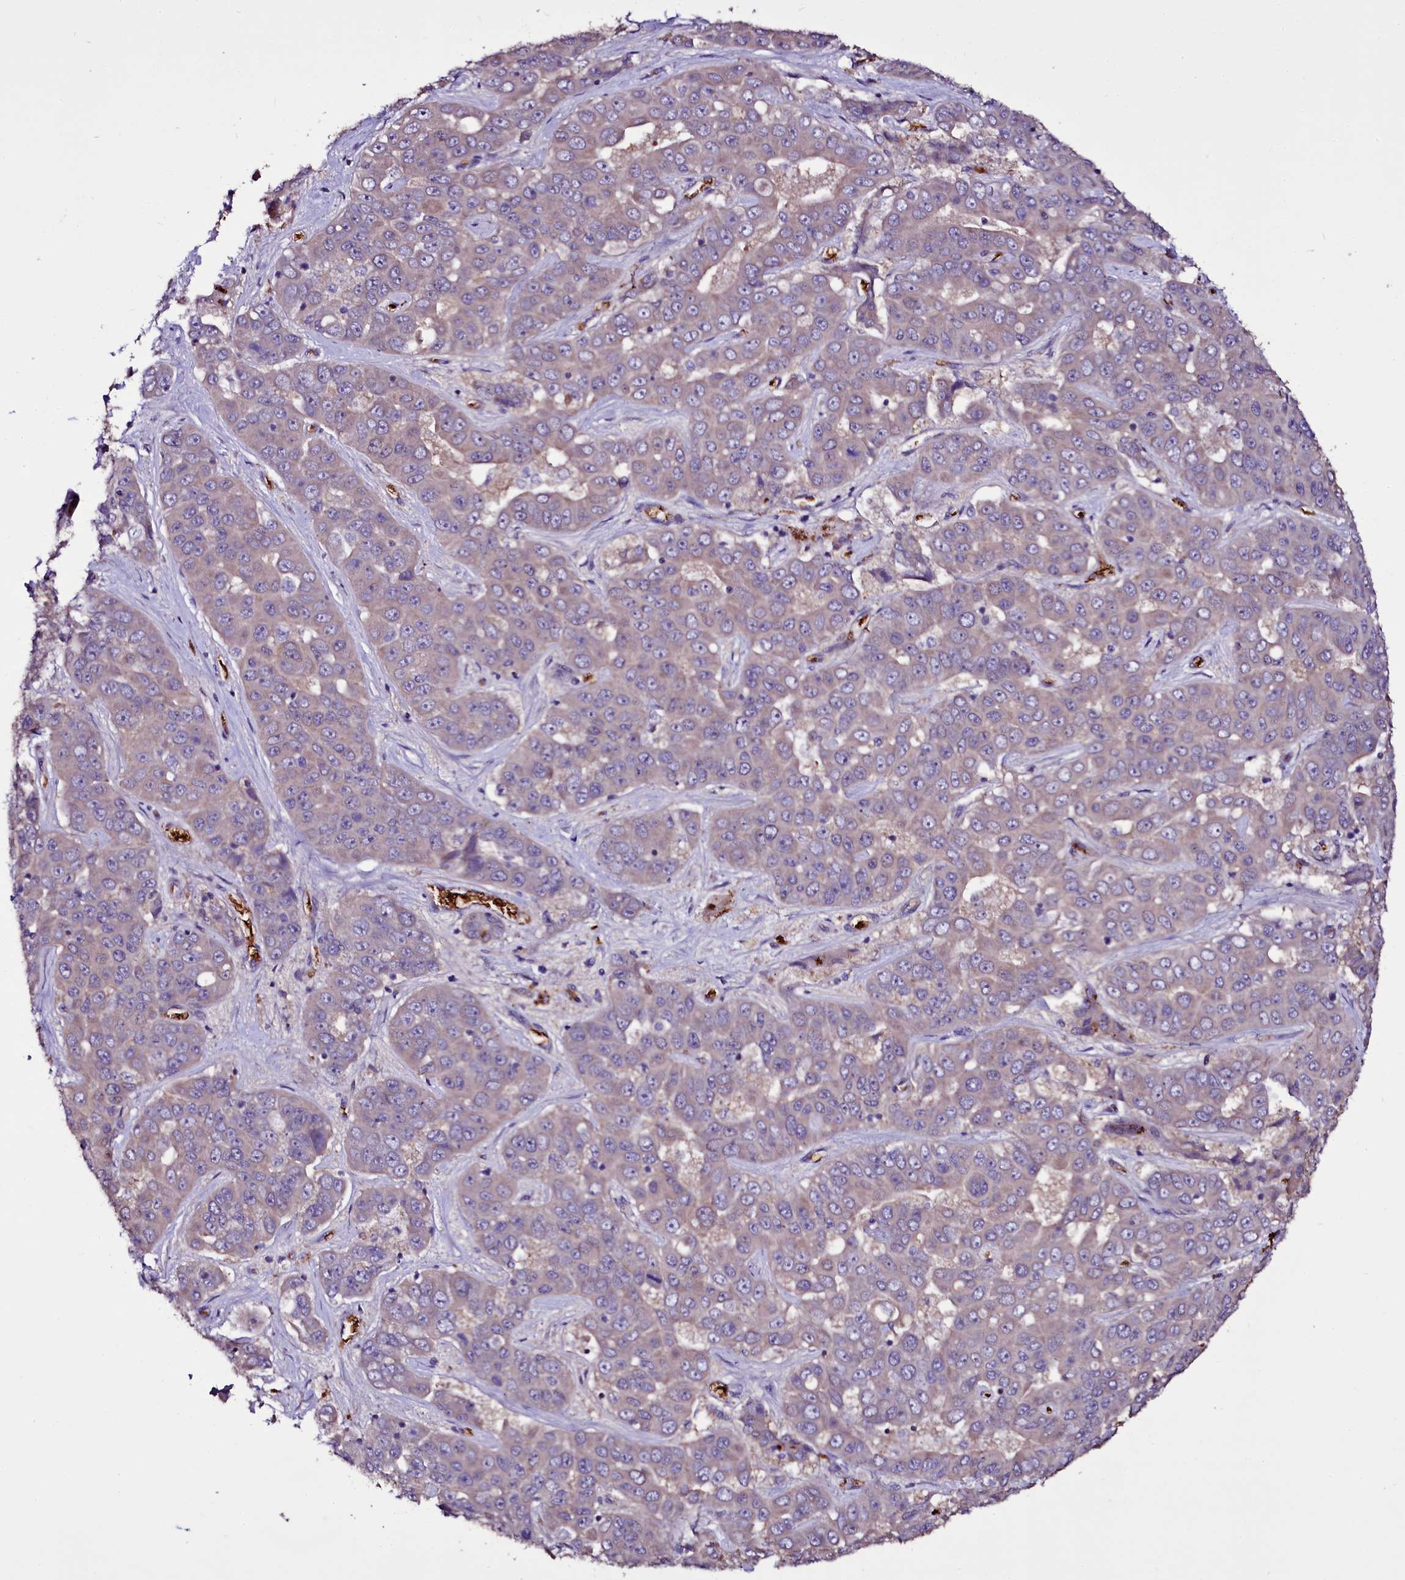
{"staining": {"intensity": "weak", "quantity": "25%-75%", "location": "cytoplasmic/membranous"}, "tissue": "liver cancer", "cell_type": "Tumor cells", "image_type": "cancer", "snomed": [{"axis": "morphology", "description": "Cholangiocarcinoma"}, {"axis": "topography", "description": "Liver"}], "caption": "This histopathology image reveals IHC staining of liver cholangiocarcinoma, with low weak cytoplasmic/membranous positivity in approximately 25%-75% of tumor cells.", "gene": "MEX3C", "patient": {"sex": "female", "age": 52}}